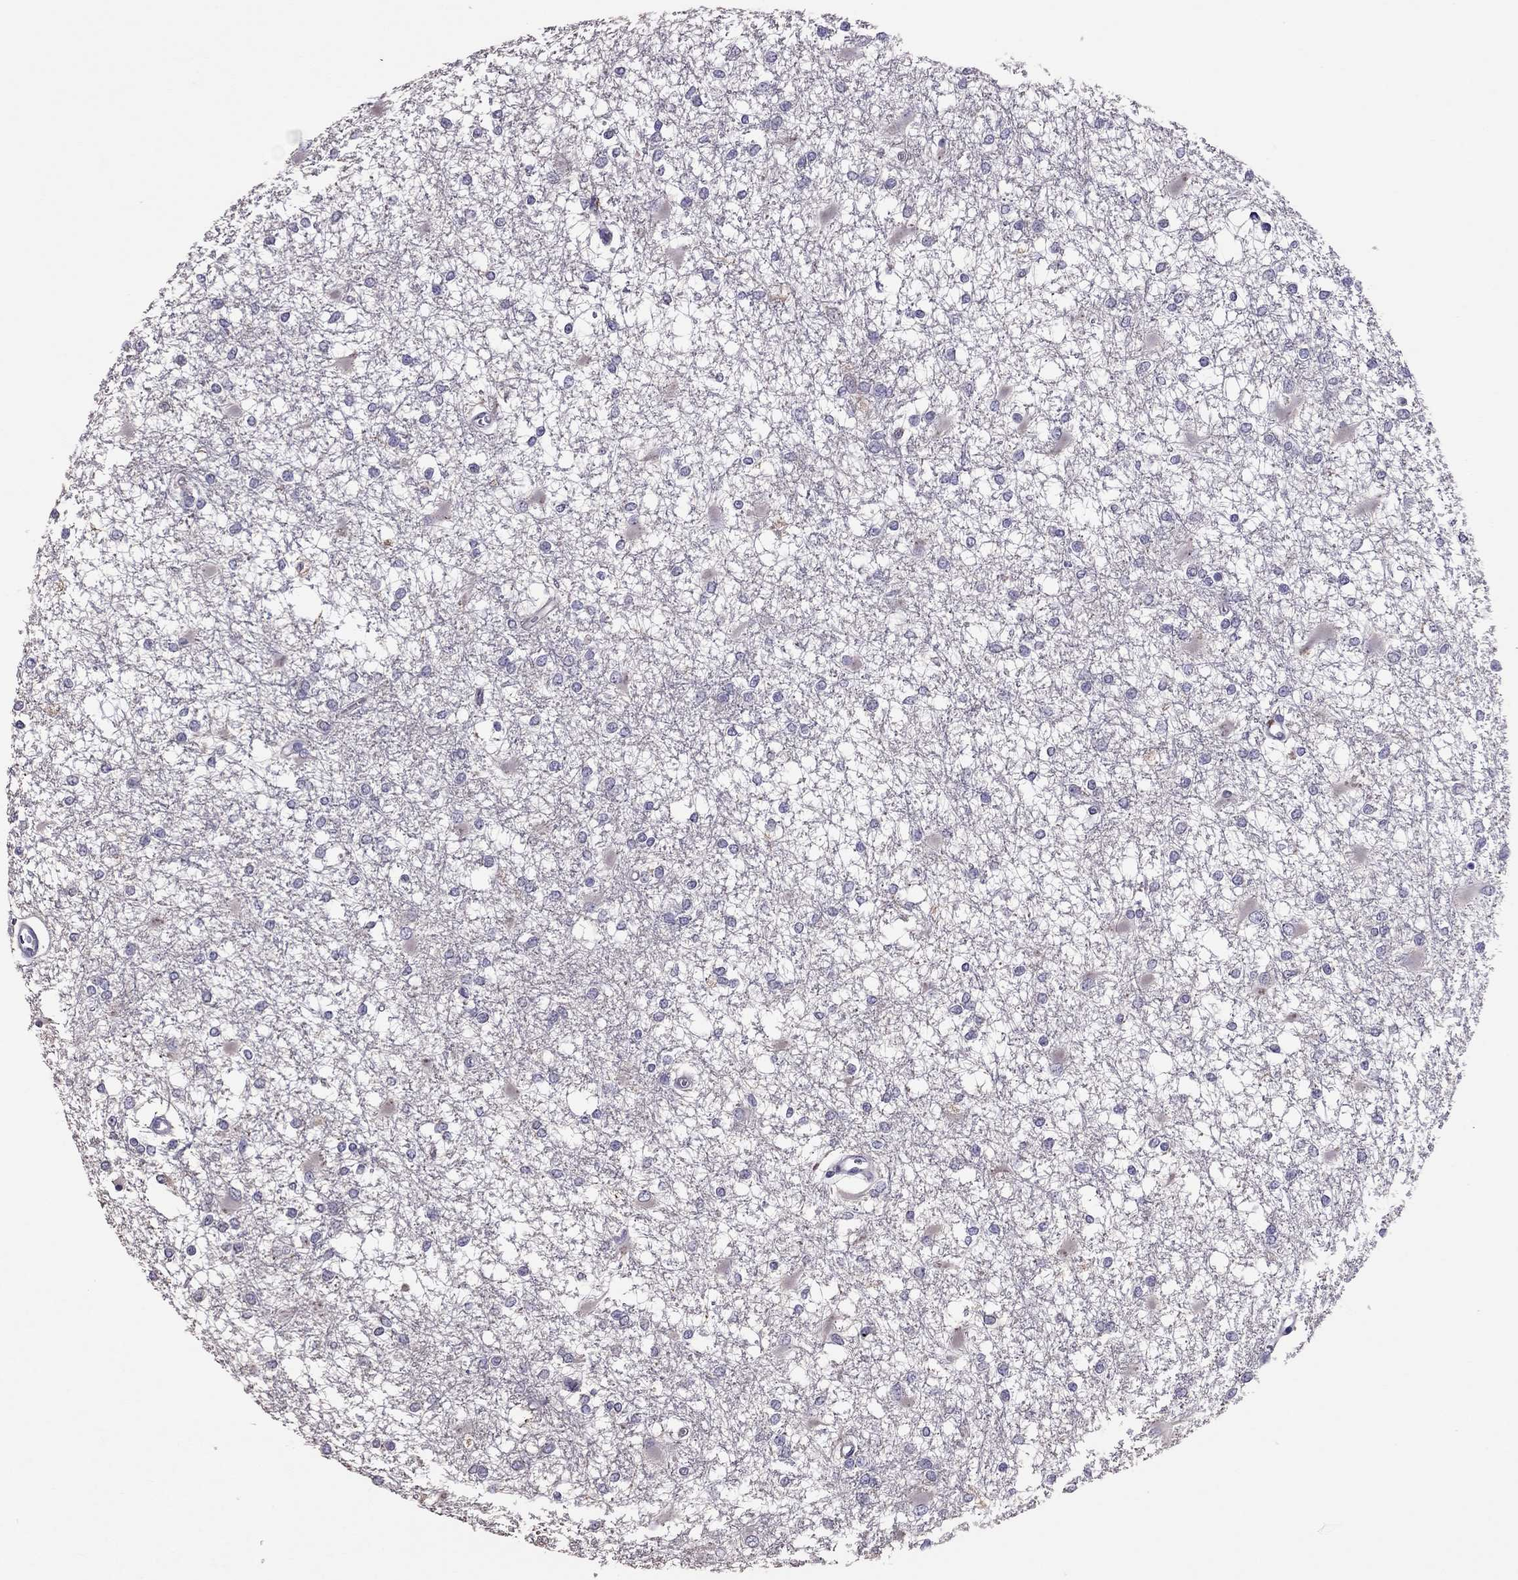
{"staining": {"intensity": "negative", "quantity": "none", "location": "none"}, "tissue": "glioma", "cell_type": "Tumor cells", "image_type": "cancer", "snomed": [{"axis": "morphology", "description": "Glioma, malignant, High grade"}, {"axis": "topography", "description": "Cerebral cortex"}], "caption": "A histopathology image of human glioma is negative for staining in tumor cells.", "gene": "LRRC46", "patient": {"sex": "male", "age": 79}}